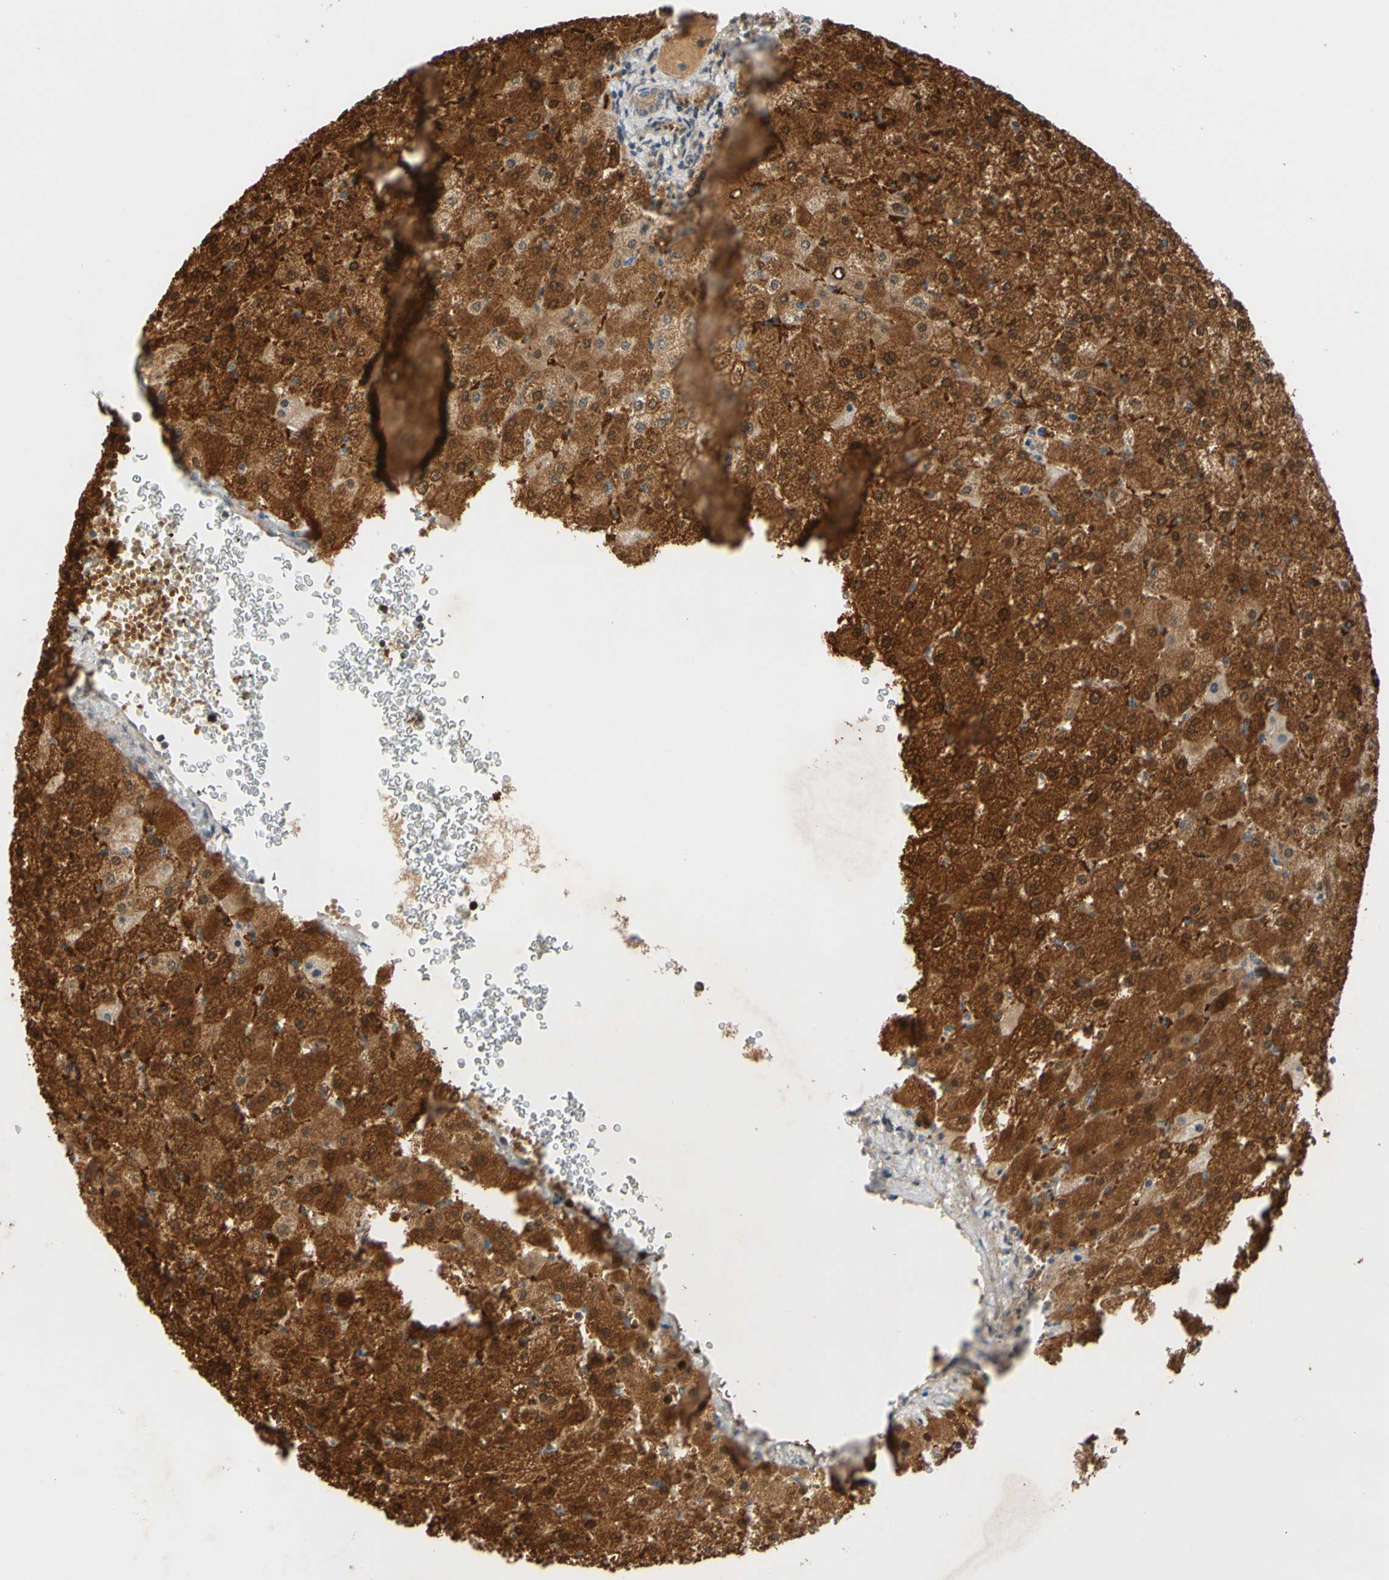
{"staining": {"intensity": "moderate", "quantity": ">75%", "location": "cytoplasmic/membranous"}, "tissue": "liver", "cell_type": "Cholangiocytes", "image_type": "normal", "snomed": [{"axis": "morphology", "description": "Normal tissue, NOS"}, {"axis": "topography", "description": "Liver"}], "caption": "Liver stained for a protein exhibits moderate cytoplasmic/membranous positivity in cholangiocytes. The protein of interest is shown in brown color, while the nuclei are stained blue.", "gene": "MBTPS2", "patient": {"sex": "female", "age": 32}}